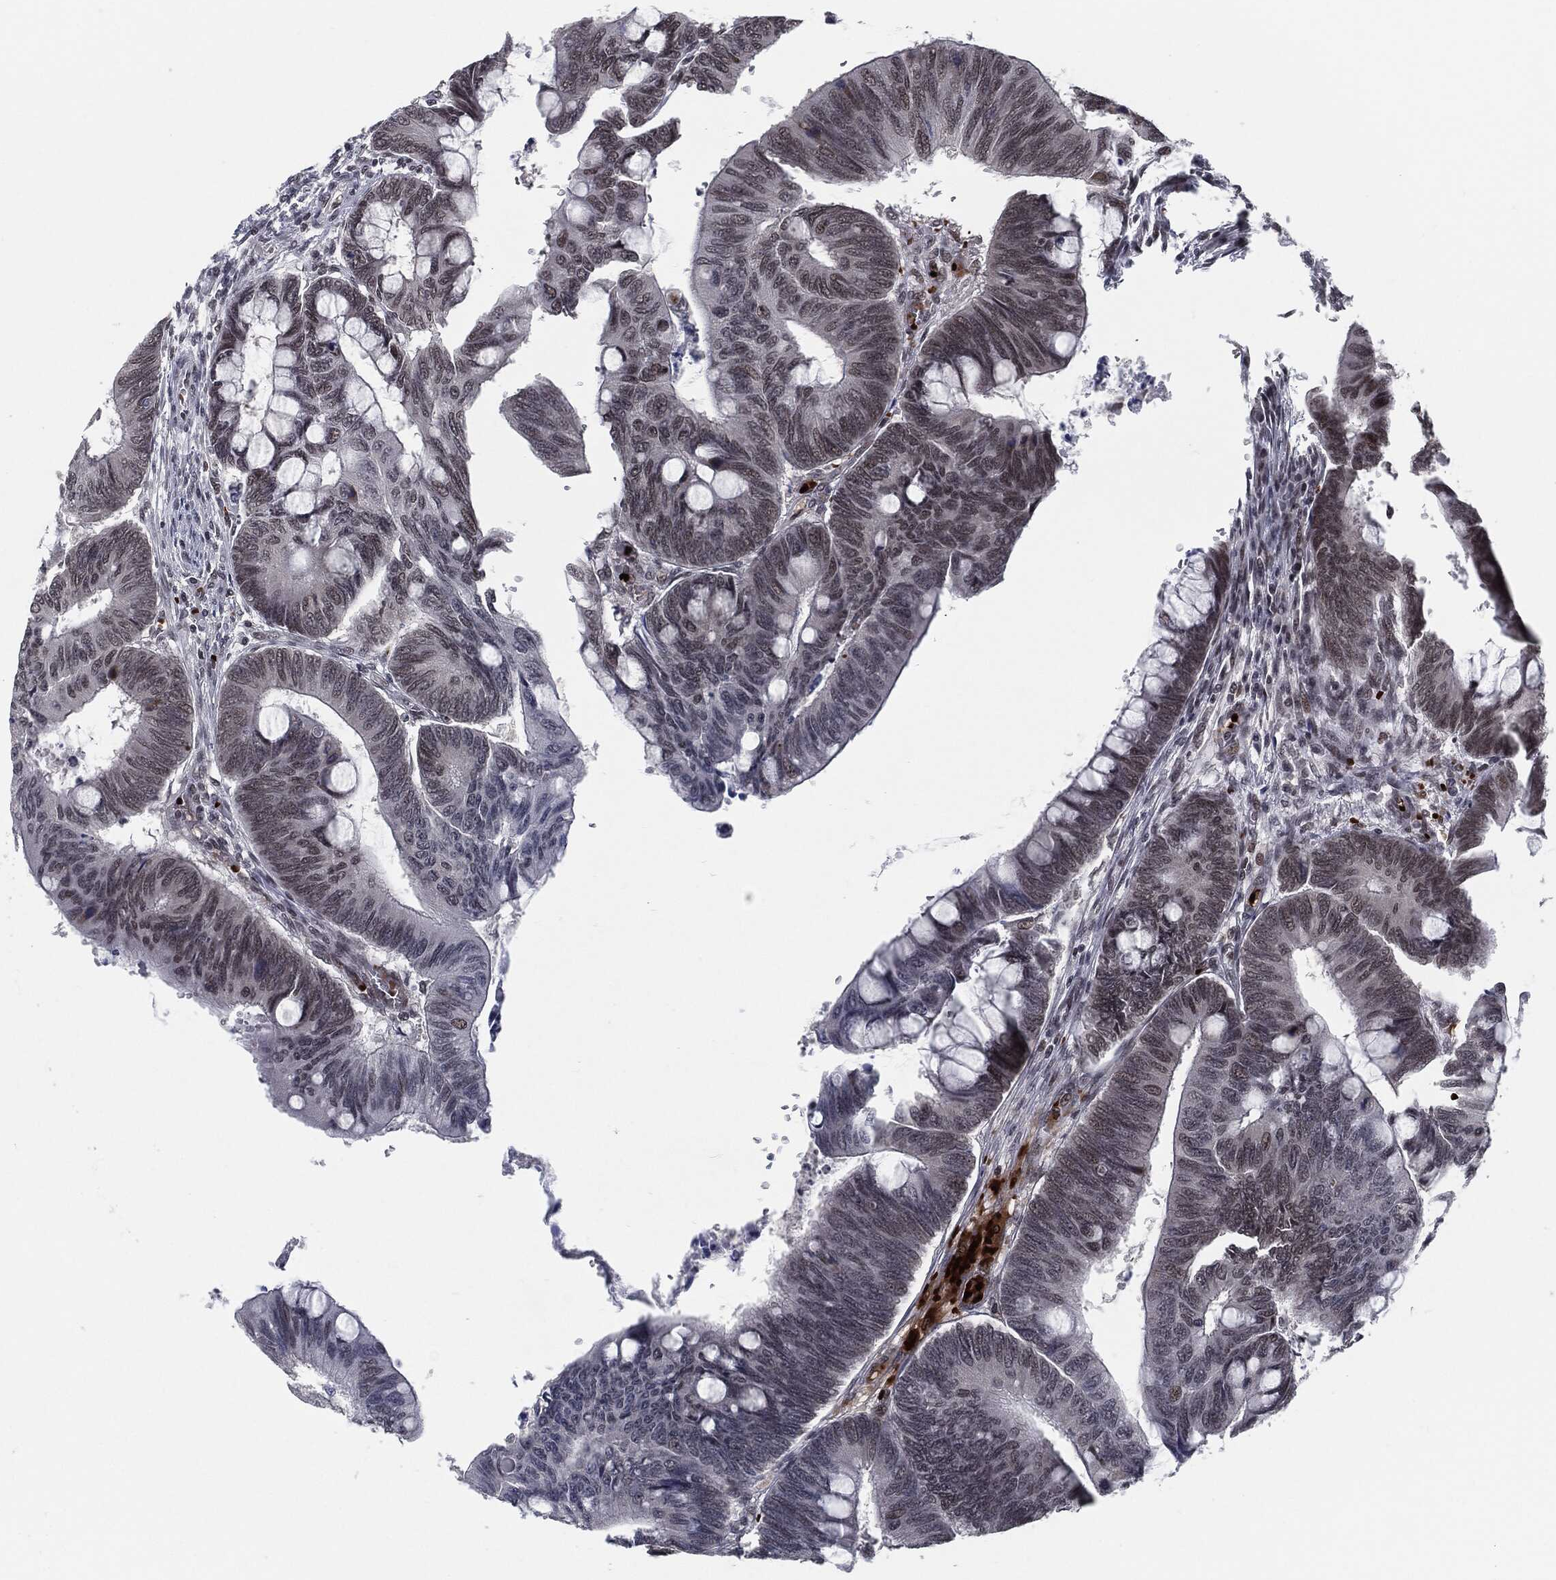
{"staining": {"intensity": "weak", "quantity": "25%-75%", "location": "nuclear"}, "tissue": "colorectal cancer", "cell_type": "Tumor cells", "image_type": "cancer", "snomed": [{"axis": "morphology", "description": "Normal tissue, NOS"}, {"axis": "morphology", "description": "Adenocarcinoma, NOS"}, {"axis": "topography", "description": "Rectum"}, {"axis": "topography", "description": "Peripheral nerve tissue"}], "caption": "IHC staining of colorectal cancer (adenocarcinoma), which exhibits low levels of weak nuclear positivity in about 25%-75% of tumor cells indicating weak nuclear protein staining. The staining was performed using DAB (3,3'-diaminobenzidine) (brown) for protein detection and nuclei were counterstained in hematoxylin (blue).", "gene": "ANXA1", "patient": {"sex": "male", "age": 92}}